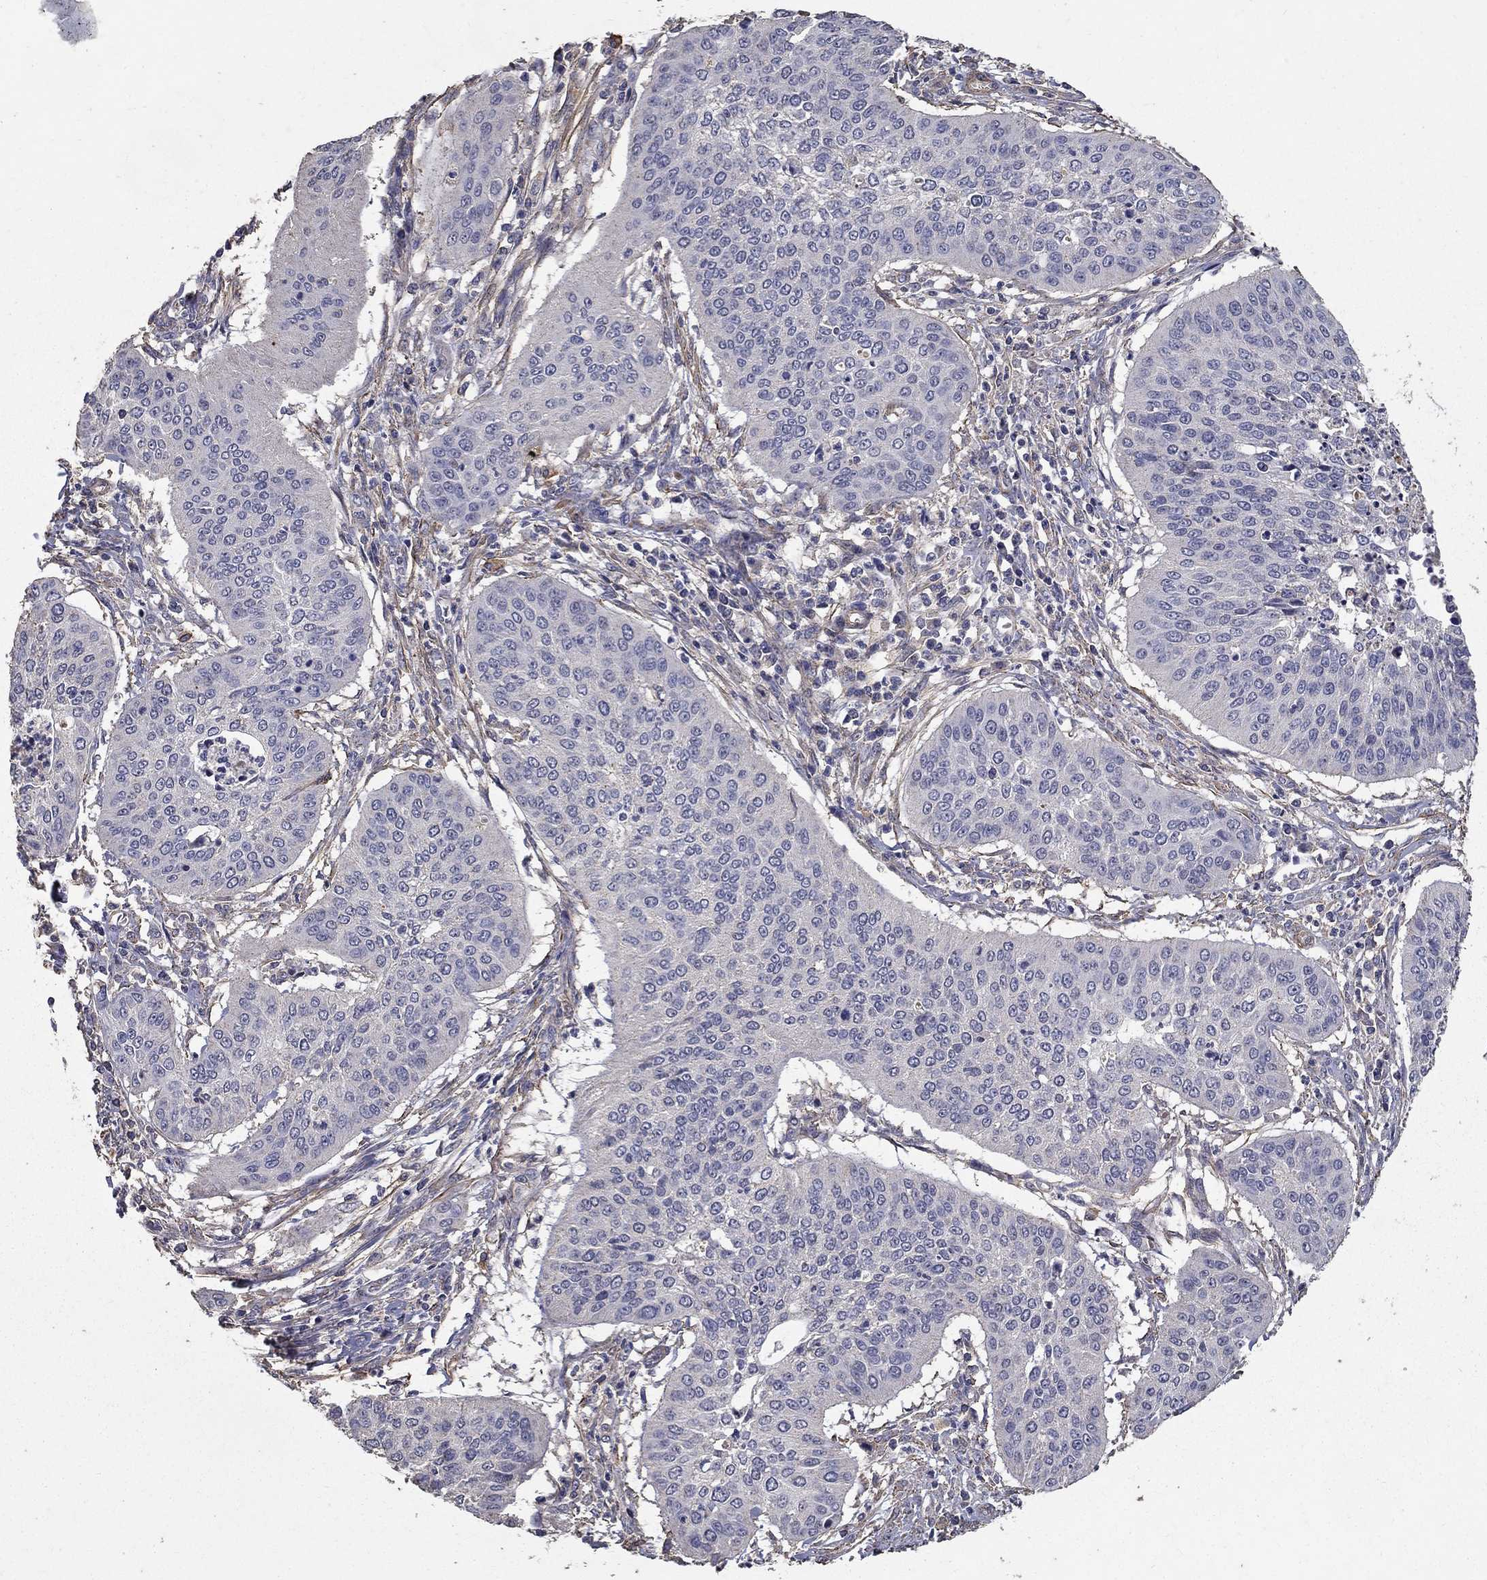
{"staining": {"intensity": "negative", "quantity": "none", "location": "none"}, "tissue": "cervical cancer", "cell_type": "Tumor cells", "image_type": "cancer", "snomed": [{"axis": "morphology", "description": "Normal tissue, NOS"}, {"axis": "morphology", "description": "Squamous cell carcinoma, NOS"}, {"axis": "topography", "description": "Cervix"}], "caption": "Cervical cancer stained for a protein using immunohistochemistry (IHC) shows no staining tumor cells.", "gene": "MPP2", "patient": {"sex": "female", "age": 39}}